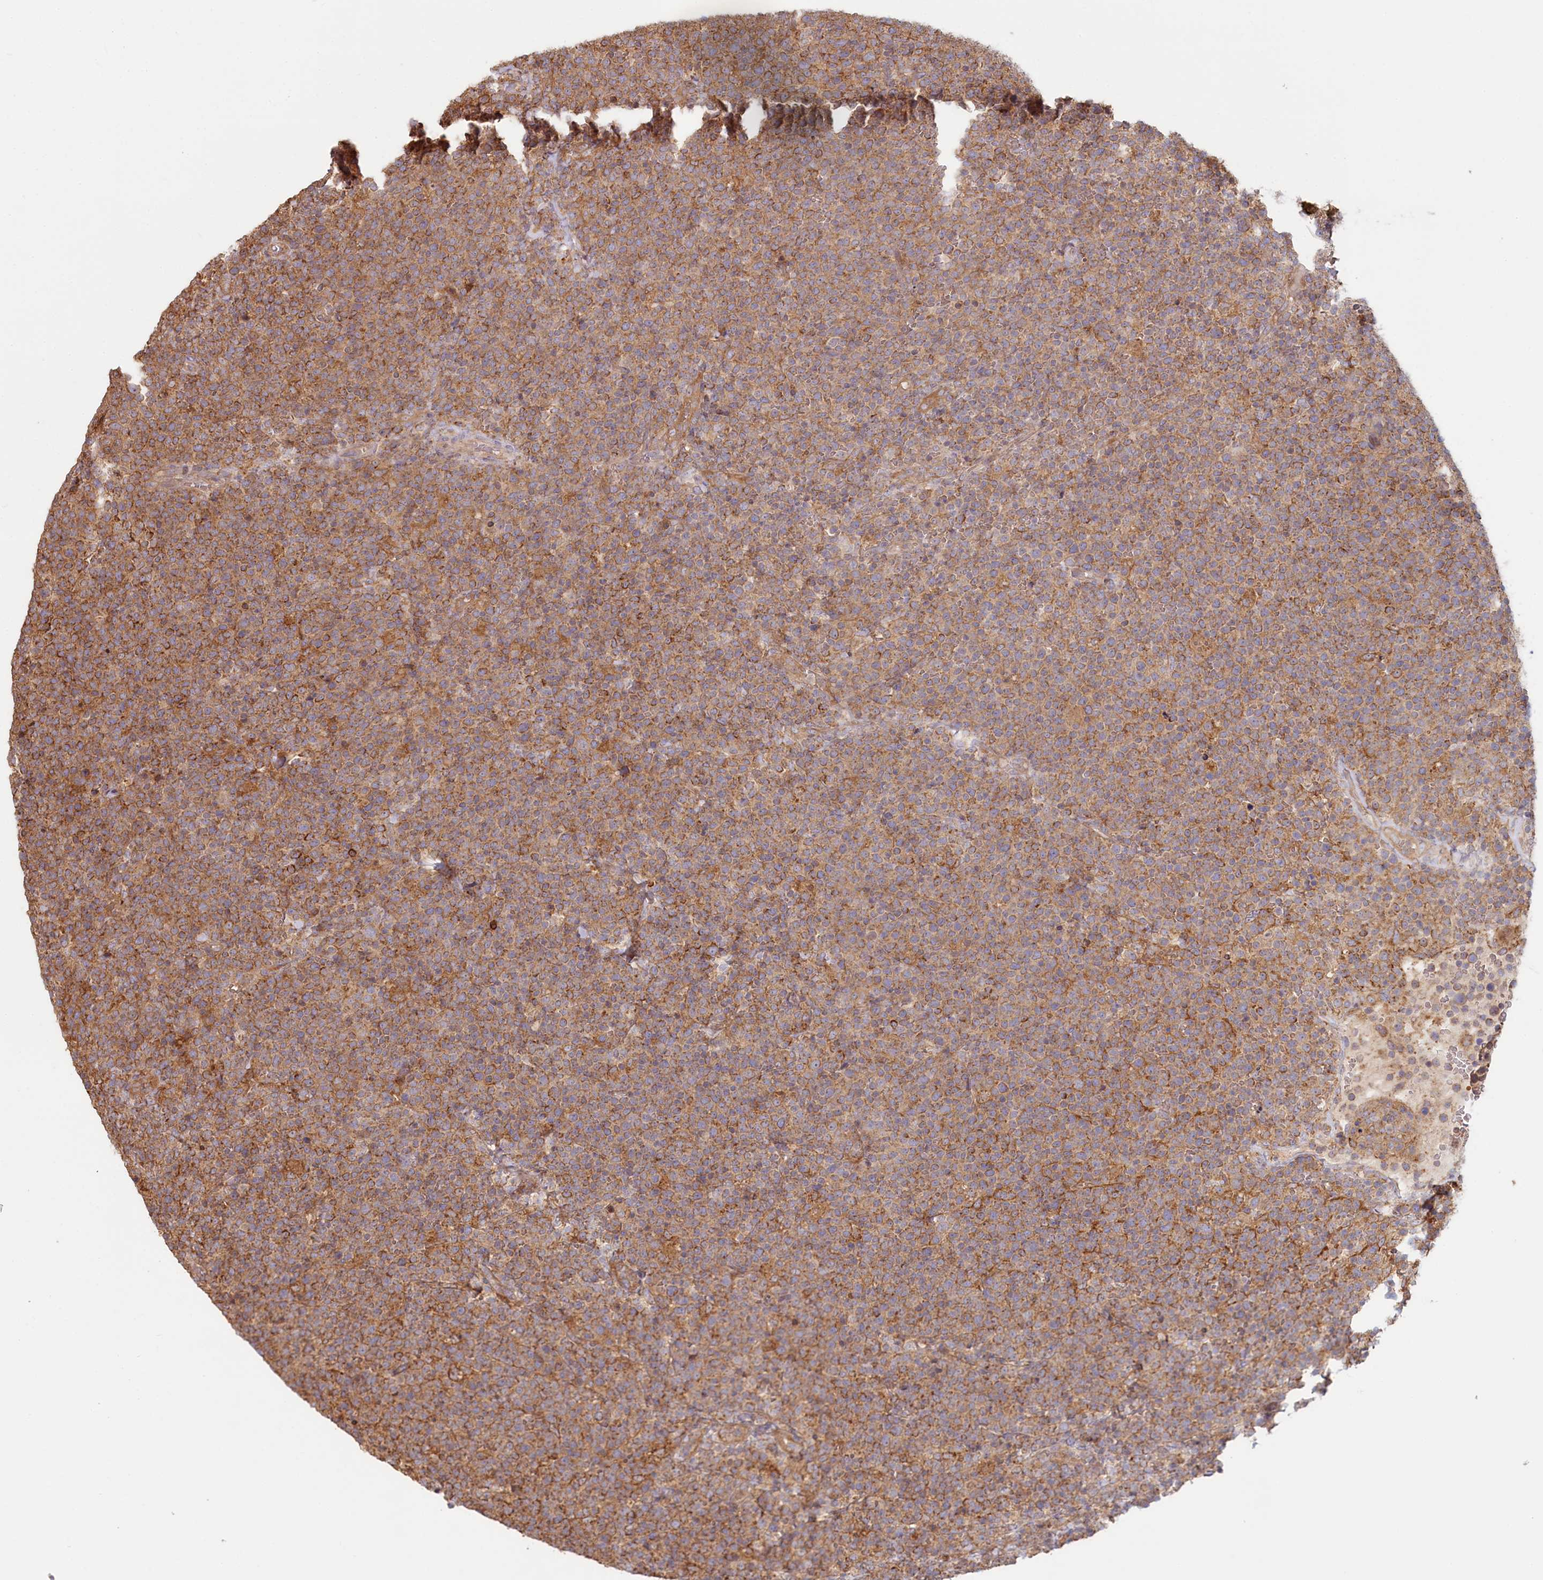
{"staining": {"intensity": "moderate", "quantity": ">75%", "location": "cytoplasmic/membranous"}, "tissue": "lymphoma", "cell_type": "Tumor cells", "image_type": "cancer", "snomed": [{"axis": "morphology", "description": "Malignant lymphoma, non-Hodgkin's type, High grade"}, {"axis": "topography", "description": "Lymph node"}], "caption": "This image exhibits immunohistochemistry (IHC) staining of human lymphoma, with medium moderate cytoplasmic/membranous positivity in about >75% of tumor cells.", "gene": "HAL", "patient": {"sex": "male", "age": 61}}